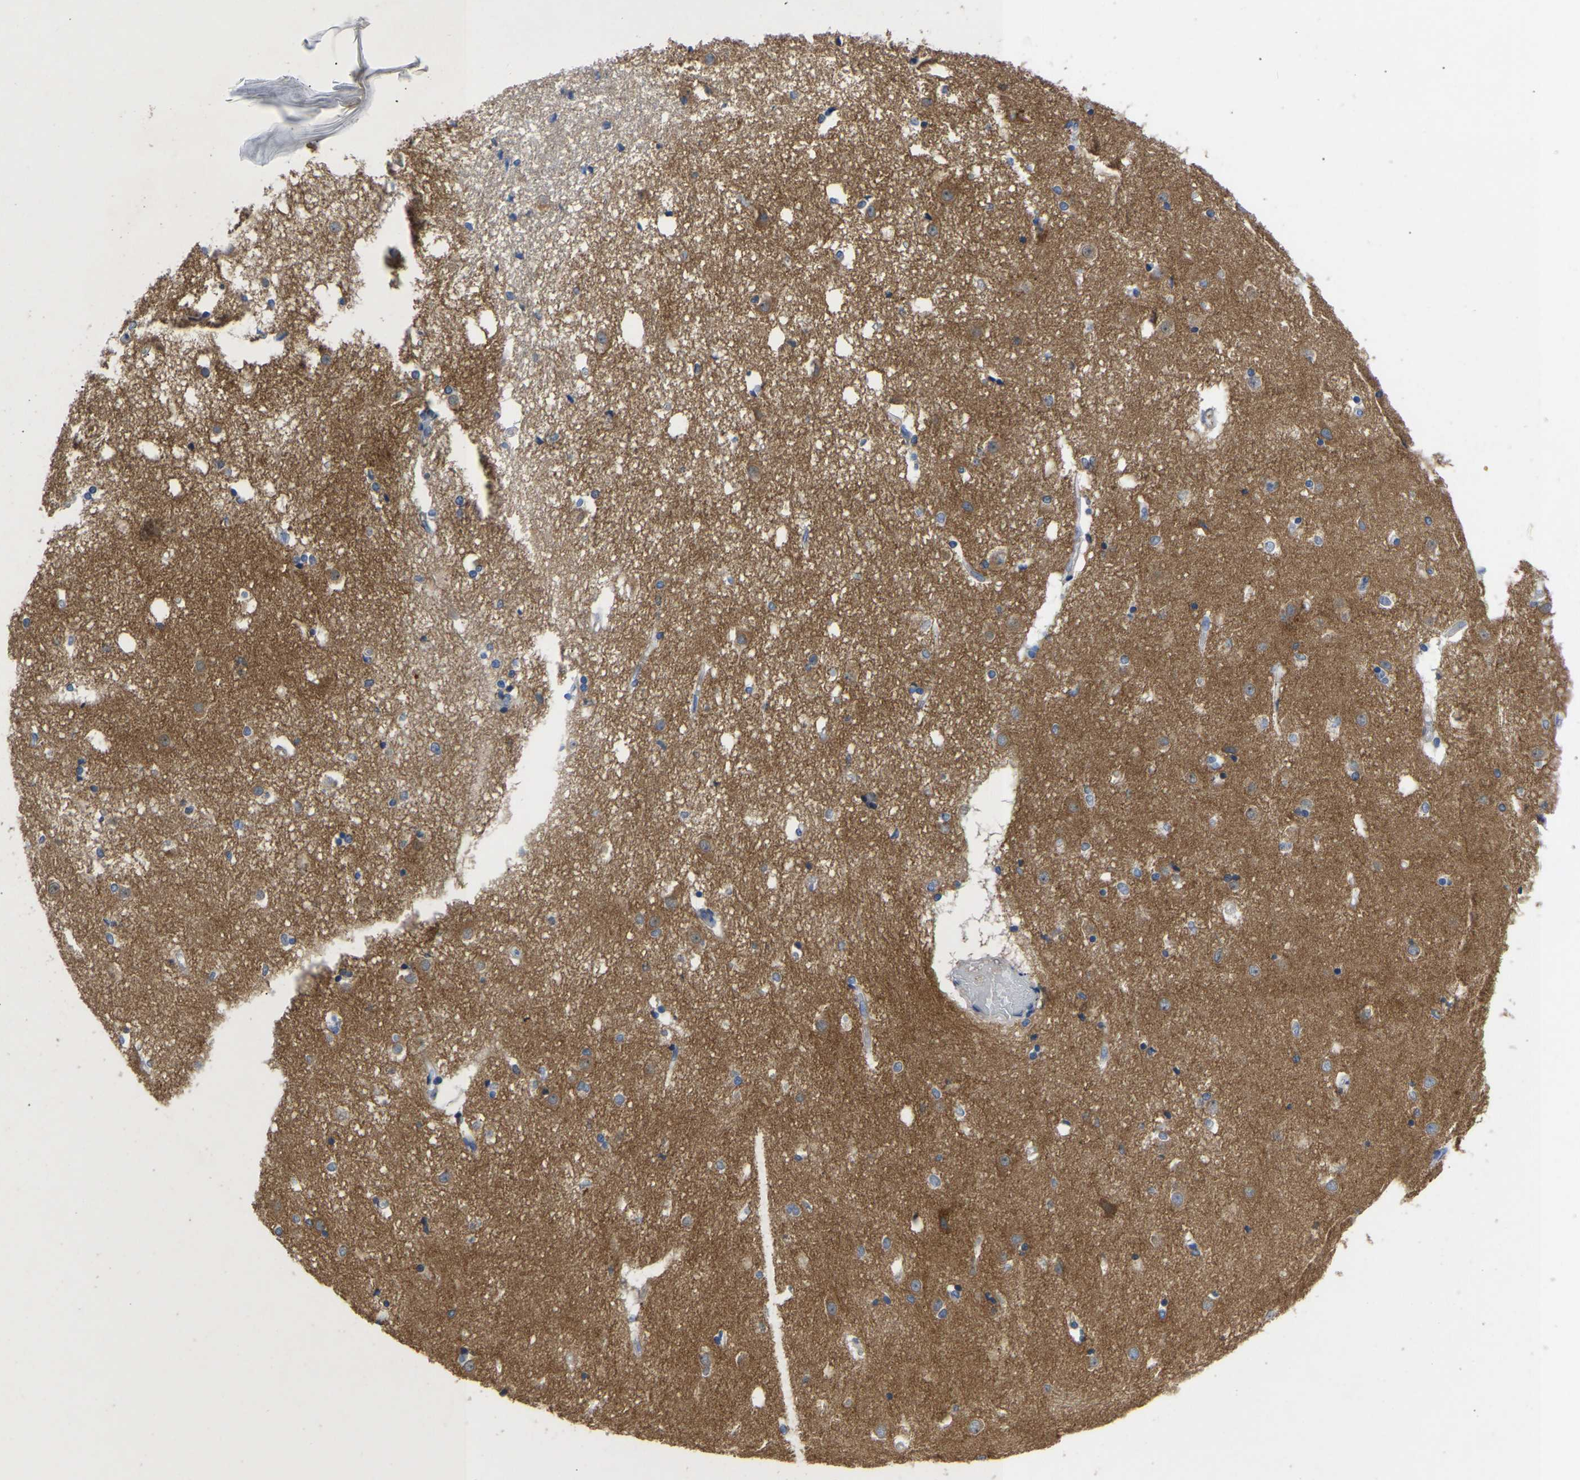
{"staining": {"intensity": "weak", "quantity": "25%-75%", "location": "cytoplasmic/membranous"}, "tissue": "caudate", "cell_type": "Glial cells", "image_type": "normal", "snomed": [{"axis": "morphology", "description": "Normal tissue, NOS"}, {"axis": "topography", "description": "Lateral ventricle wall"}], "caption": "The histopathology image demonstrates staining of unremarkable caudate, revealing weak cytoplasmic/membranous protein staining (brown color) within glial cells.", "gene": "ABCA10", "patient": {"sex": "male", "age": 45}}